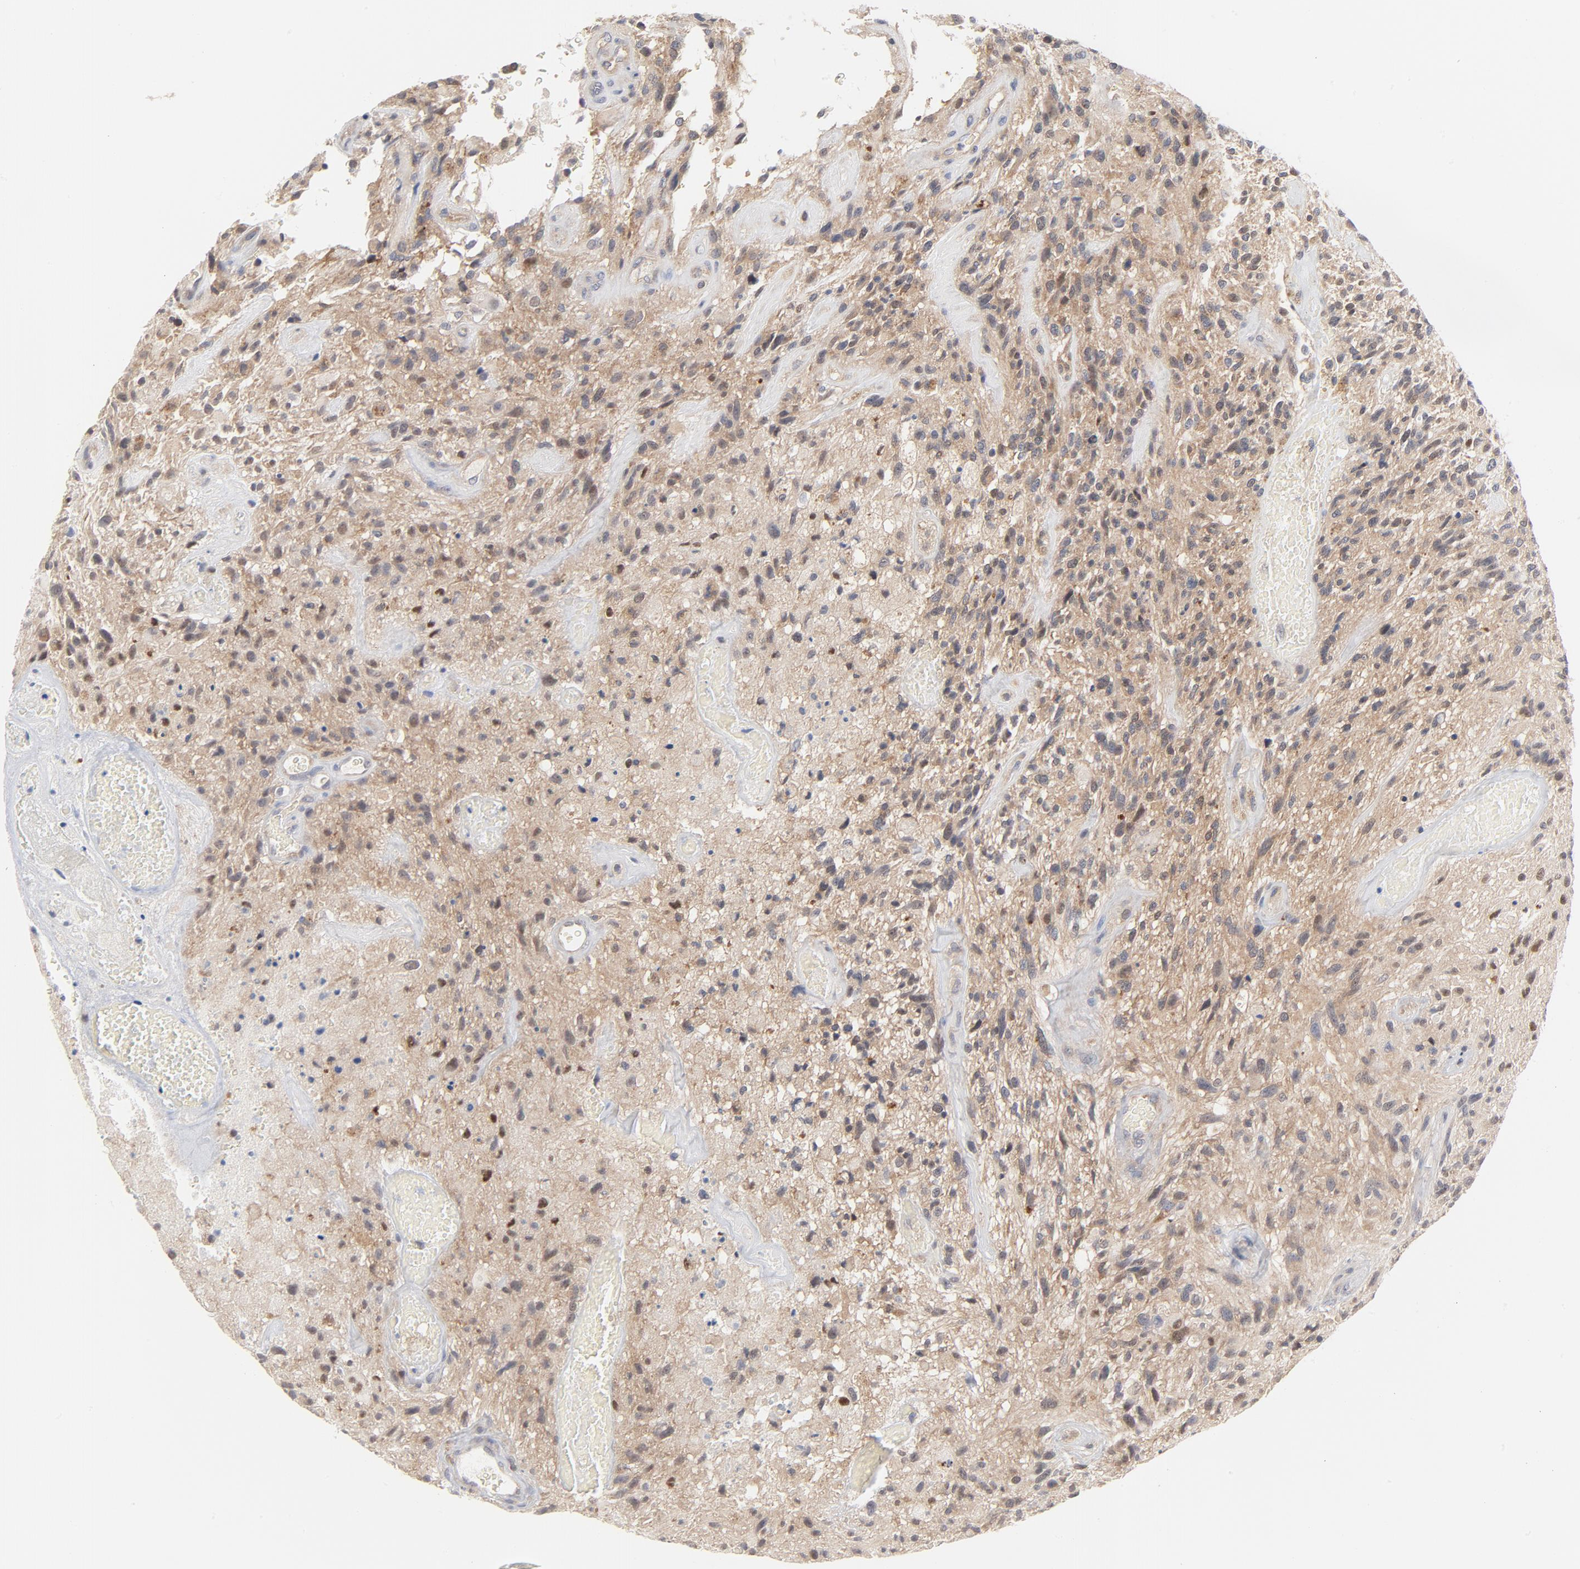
{"staining": {"intensity": "weak", "quantity": "<25%", "location": "cytoplasmic/membranous,nuclear"}, "tissue": "glioma", "cell_type": "Tumor cells", "image_type": "cancer", "snomed": [{"axis": "morphology", "description": "Normal tissue, NOS"}, {"axis": "morphology", "description": "Glioma, malignant, High grade"}, {"axis": "topography", "description": "Cerebral cortex"}], "caption": "Tumor cells show no significant protein expression in malignant glioma (high-grade).", "gene": "UBL4A", "patient": {"sex": "male", "age": 75}}